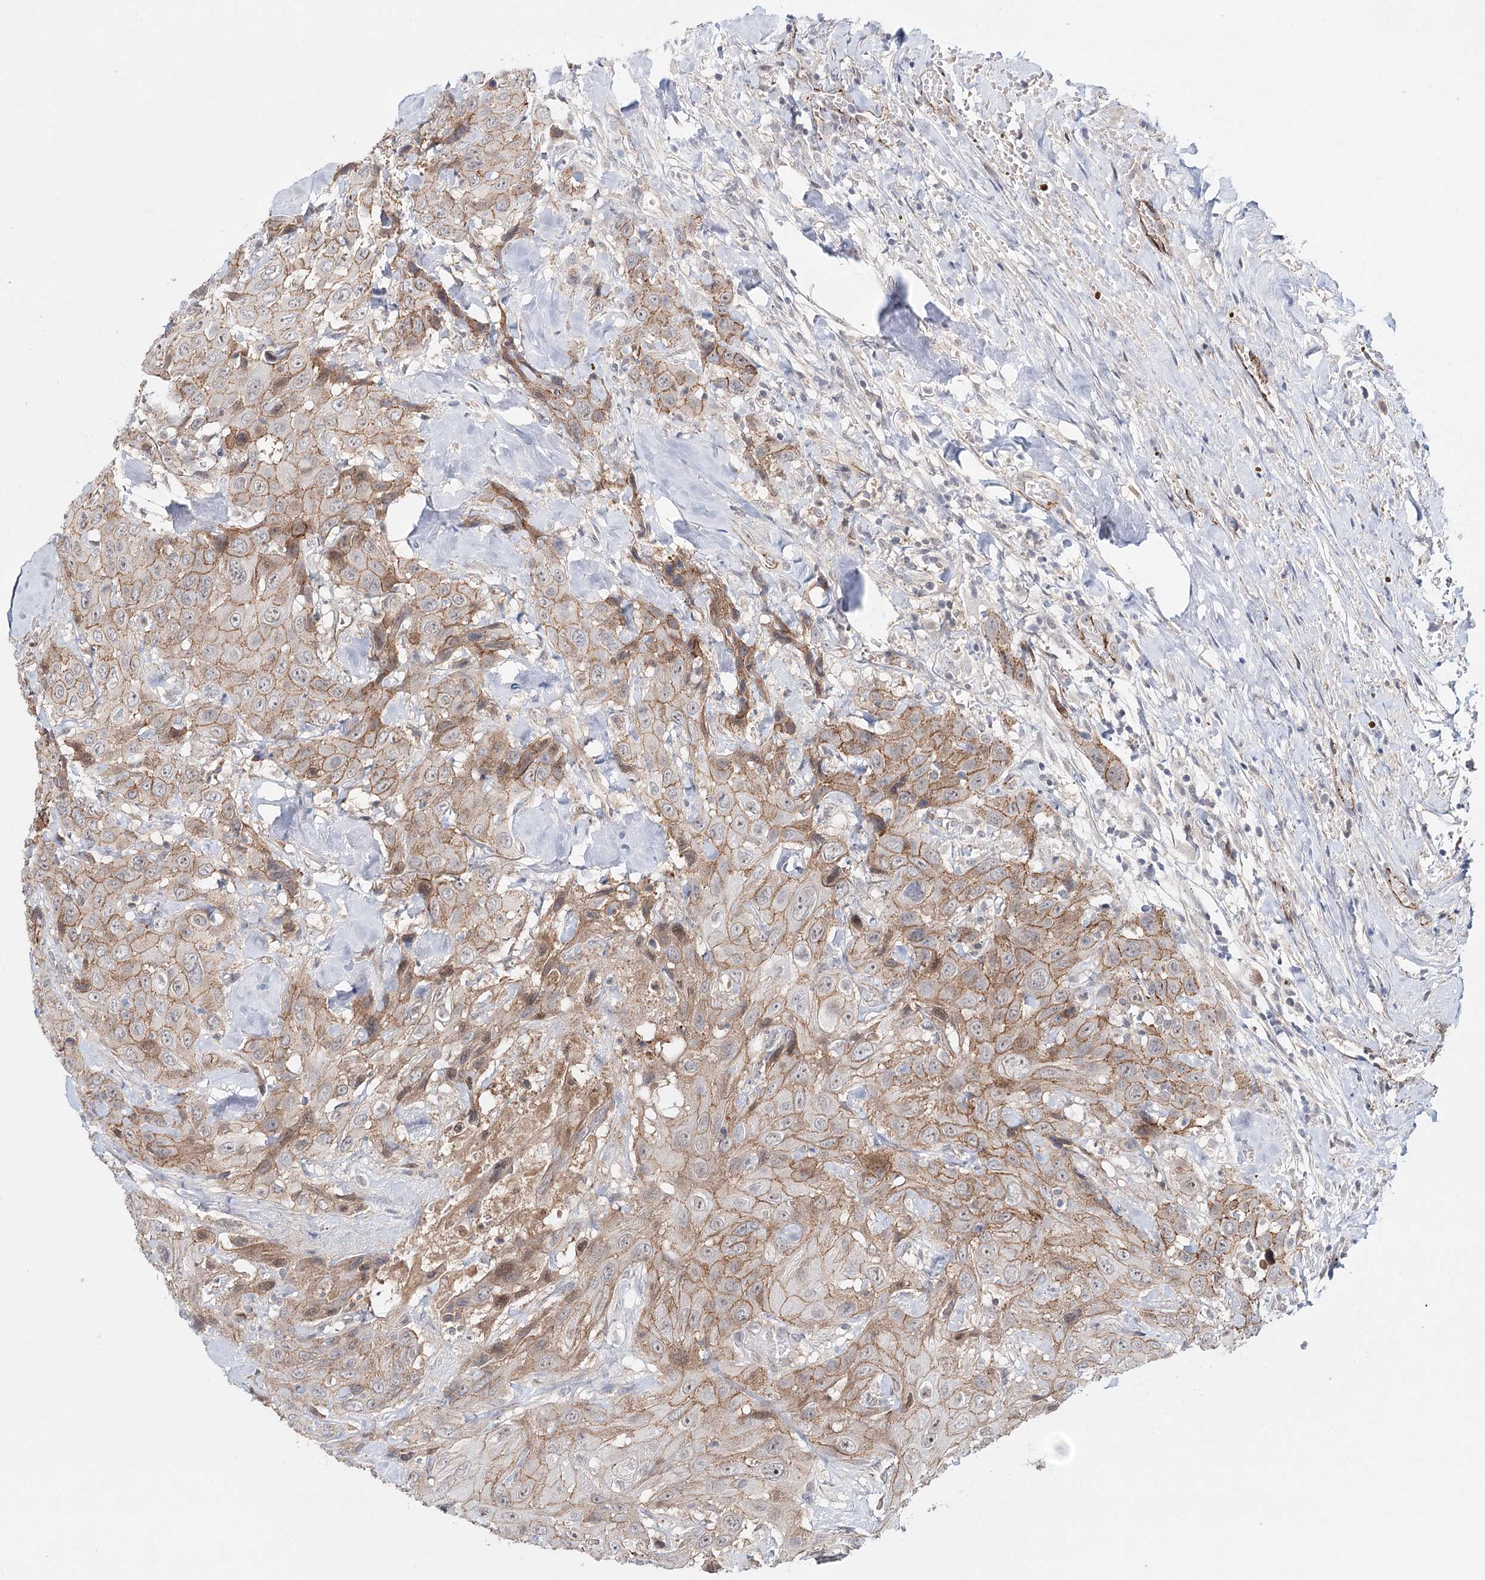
{"staining": {"intensity": "weak", "quantity": ">75%", "location": "cytoplasmic/membranous"}, "tissue": "head and neck cancer", "cell_type": "Tumor cells", "image_type": "cancer", "snomed": [{"axis": "morphology", "description": "Squamous cell carcinoma, NOS"}, {"axis": "topography", "description": "Head-Neck"}], "caption": "Immunohistochemical staining of squamous cell carcinoma (head and neck) displays weak cytoplasmic/membranous protein expression in about >75% of tumor cells.", "gene": "PKP4", "patient": {"sex": "male", "age": 81}}